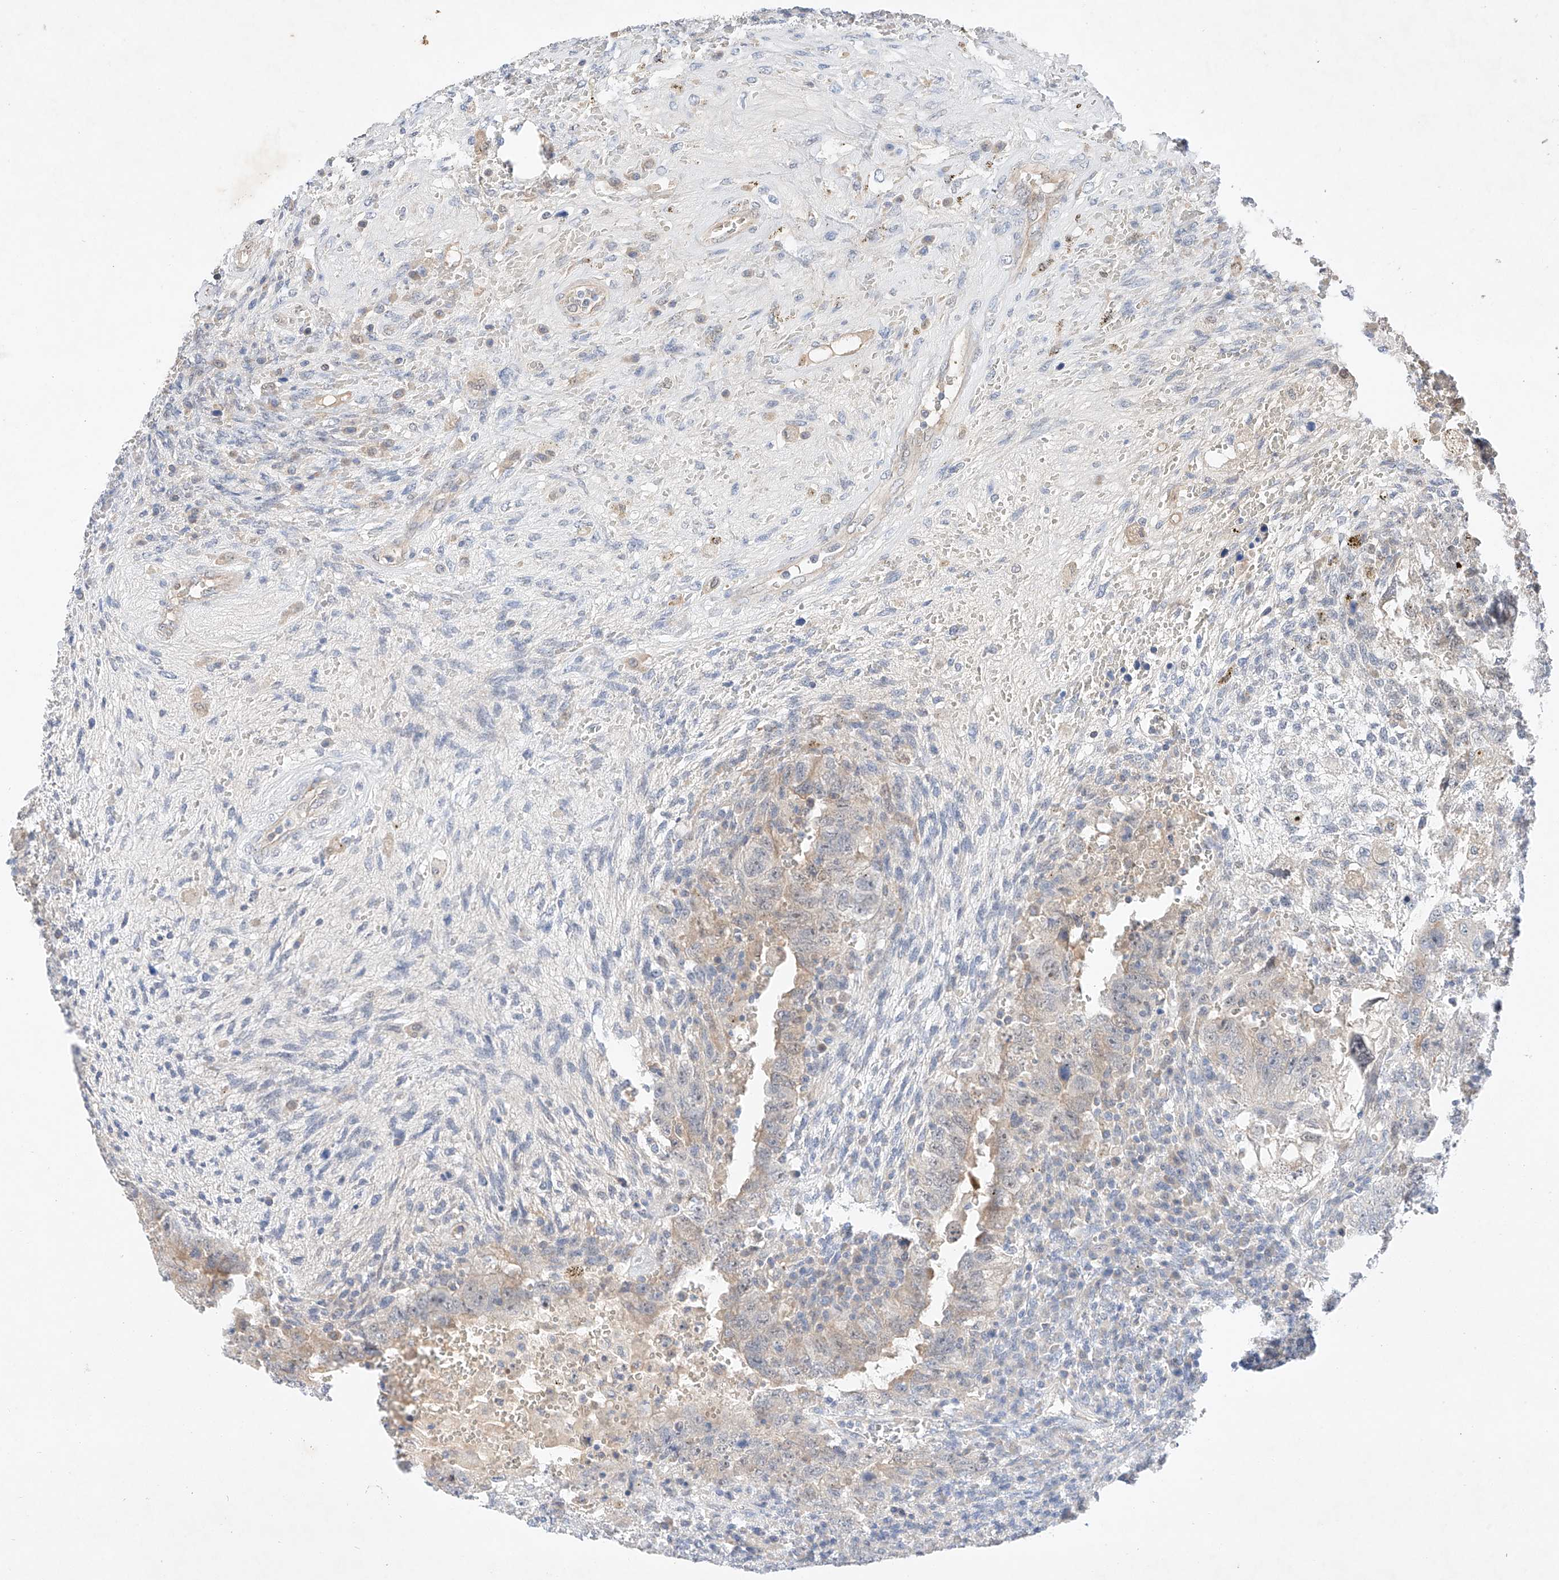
{"staining": {"intensity": "weak", "quantity": "<25%", "location": "cytoplasmic/membranous"}, "tissue": "testis cancer", "cell_type": "Tumor cells", "image_type": "cancer", "snomed": [{"axis": "morphology", "description": "Carcinoma, Embryonal, NOS"}, {"axis": "topography", "description": "Testis"}], "caption": "DAB immunohistochemical staining of embryonal carcinoma (testis) shows no significant positivity in tumor cells.", "gene": "IL22RA2", "patient": {"sex": "male", "age": 26}}